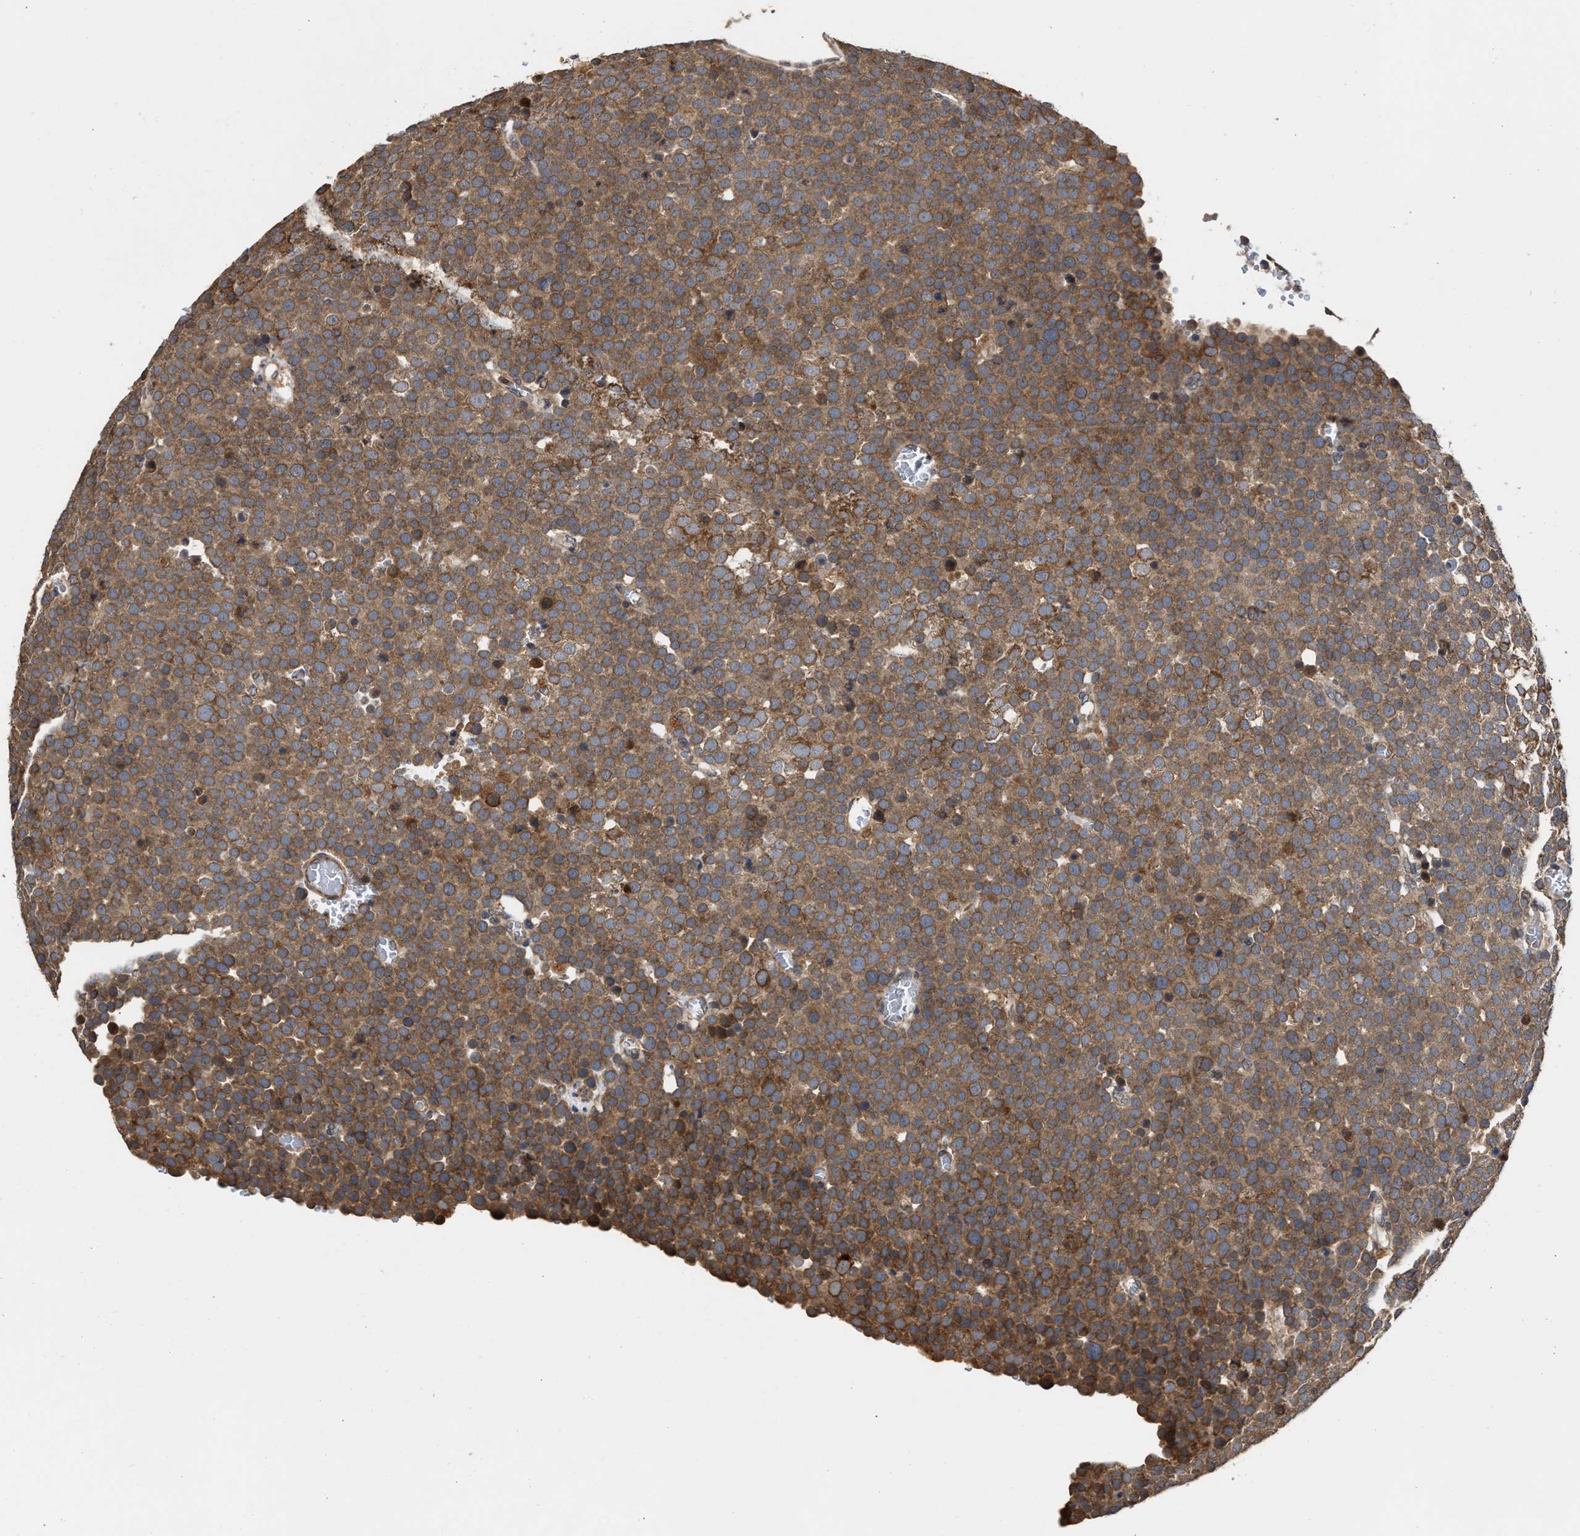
{"staining": {"intensity": "strong", "quantity": ">75%", "location": "cytoplasmic/membranous"}, "tissue": "testis cancer", "cell_type": "Tumor cells", "image_type": "cancer", "snomed": [{"axis": "morphology", "description": "Seminoma, NOS"}, {"axis": "topography", "description": "Testis"}], "caption": "Brown immunohistochemical staining in human testis seminoma reveals strong cytoplasmic/membranous expression in approximately >75% of tumor cells.", "gene": "SAR1A", "patient": {"sex": "male", "age": 71}}